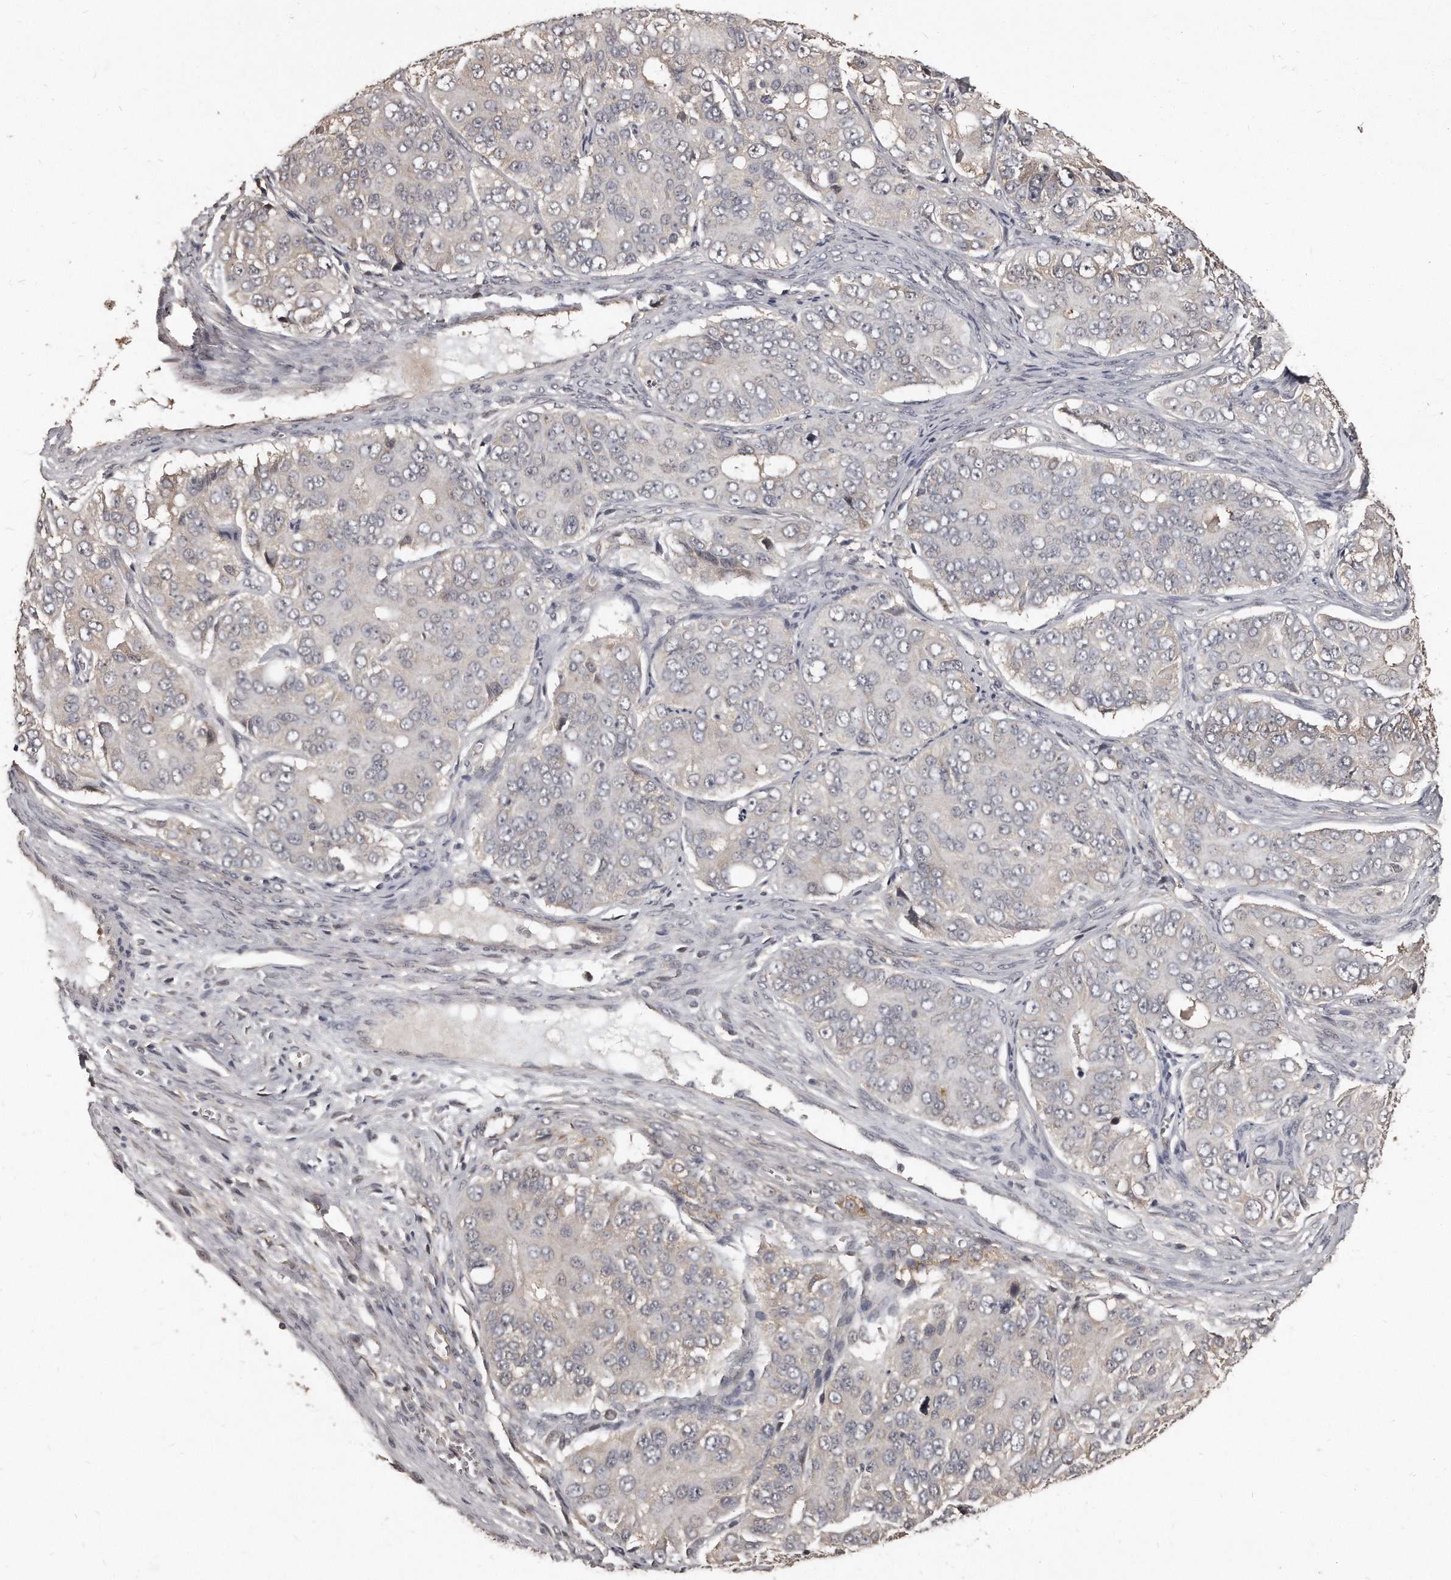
{"staining": {"intensity": "negative", "quantity": "none", "location": "none"}, "tissue": "ovarian cancer", "cell_type": "Tumor cells", "image_type": "cancer", "snomed": [{"axis": "morphology", "description": "Carcinoma, endometroid"}, {"axis": "topography", "description": "Ovary"}], "caption": "Tumor cells show no significant protein positivity in ovarian endometroid carcinoma.", "gene": "GRB10", "patient": {"sex": "female", "age": 51}}